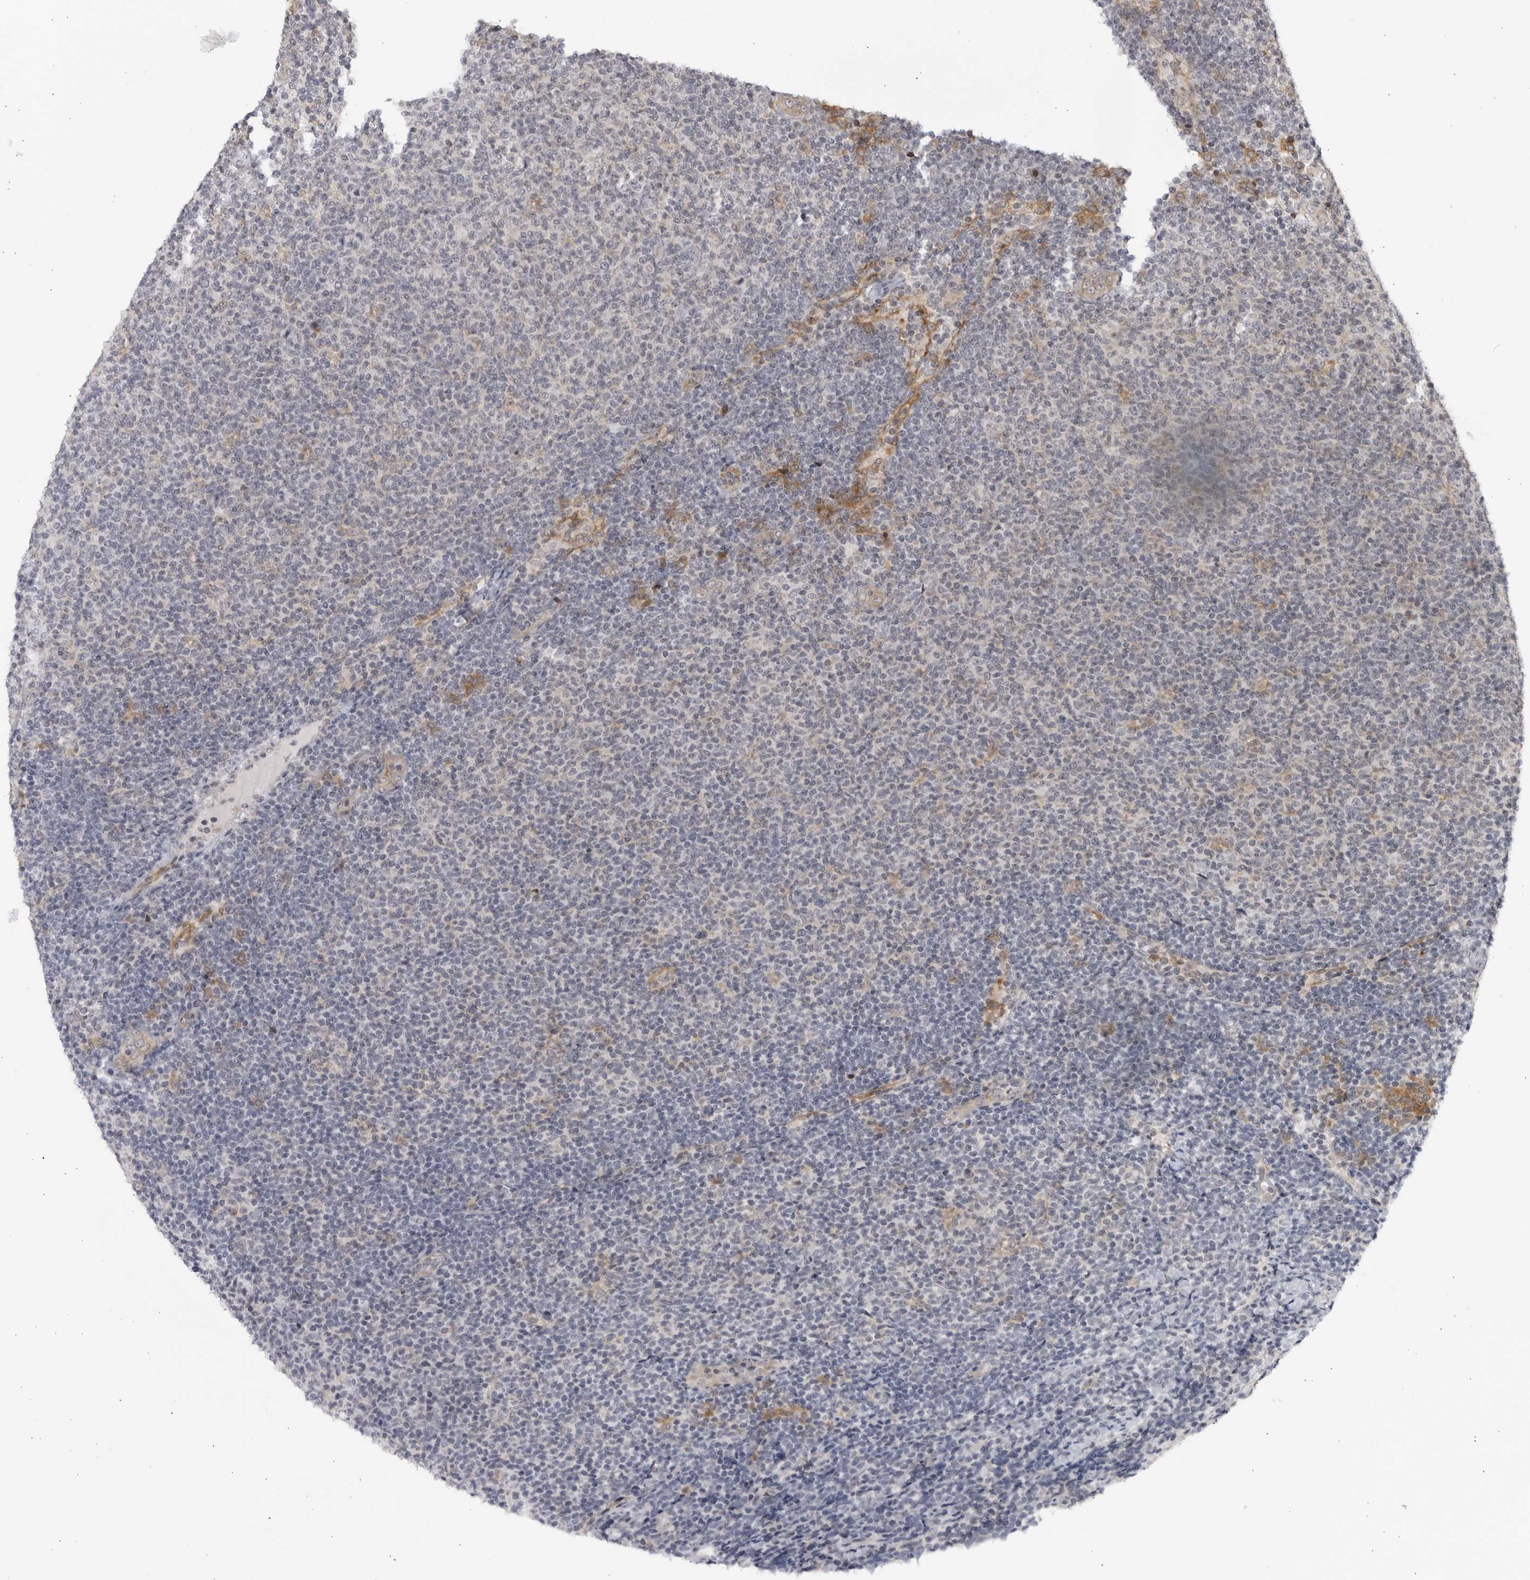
{"staining": {"intensity": "negative", "quantity": "none", "location": "none"}, "tissue": "lymphoma", "cell_type": "Tumor cells", "image_type": "cancer", "snomed": [{"axis": "morphology", "description": "Malignant lymphoma, non-Hodgkin's type, Low grade"}, {"axis": "topography", "description": "Lymph node"}], "caption": "Protein analysis of lymphoma displays no significant staining in tumor cells.", "gene": "DTL", "patient": {"sex": "male", "age": 66}}